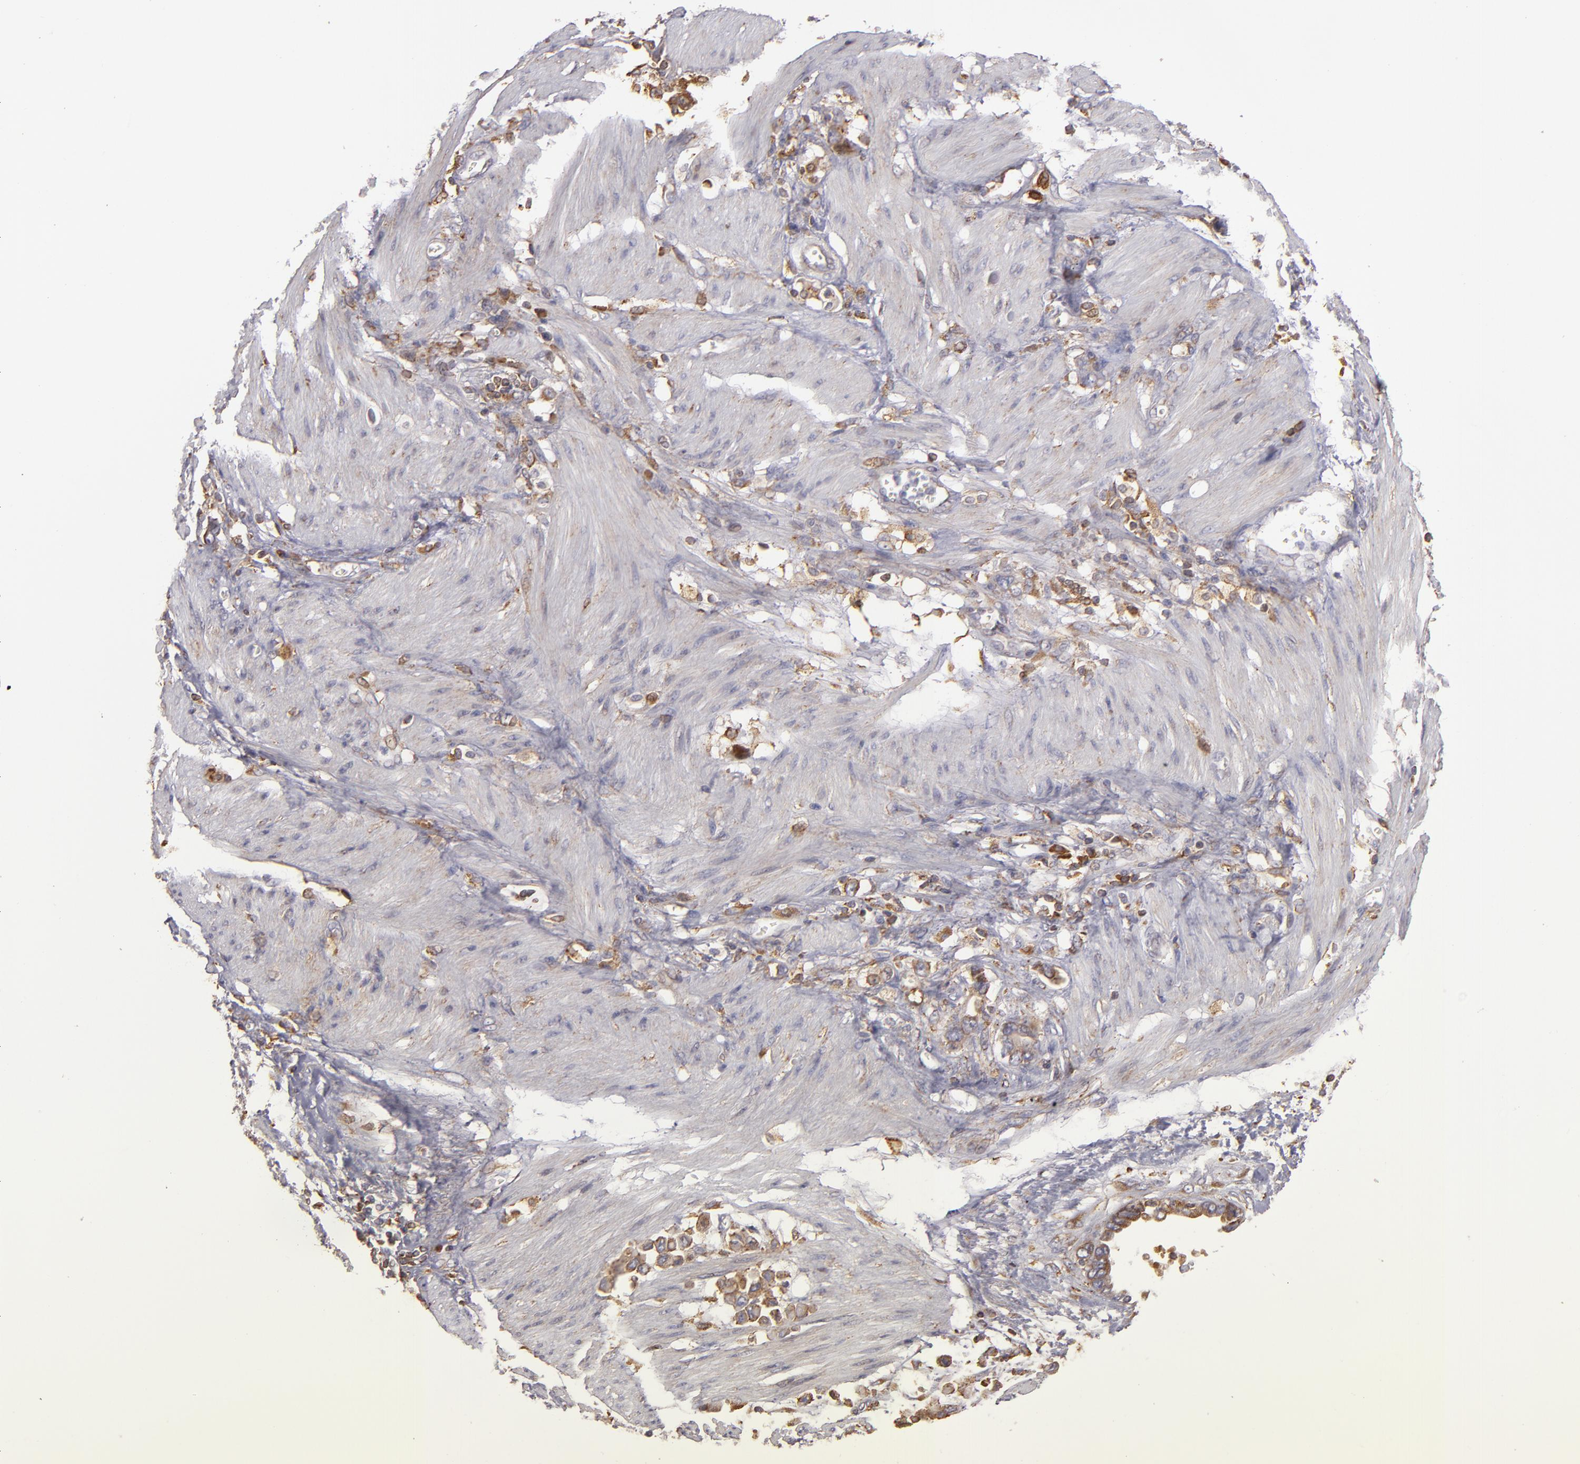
{"staining": {"intensity": "moderate", "quantity": ">75%", "location": "cytoplasmic/membranous"}, "tissue": "stomach cancer", "cell_type": "Tumor cells", "image_type": "cancer", "snomed": [{"axis": "morphology", "description": "Adenocarcinoma, NOS"}, {"axis": "topography", "description": "Stomach"}], "caption": "Human stomach cancer (adenocarcinoma) stained with a protein marker shows moderate staining in tumor cells.", "gene": "CFB", "patient": {"sex": "male", "age": 78}}